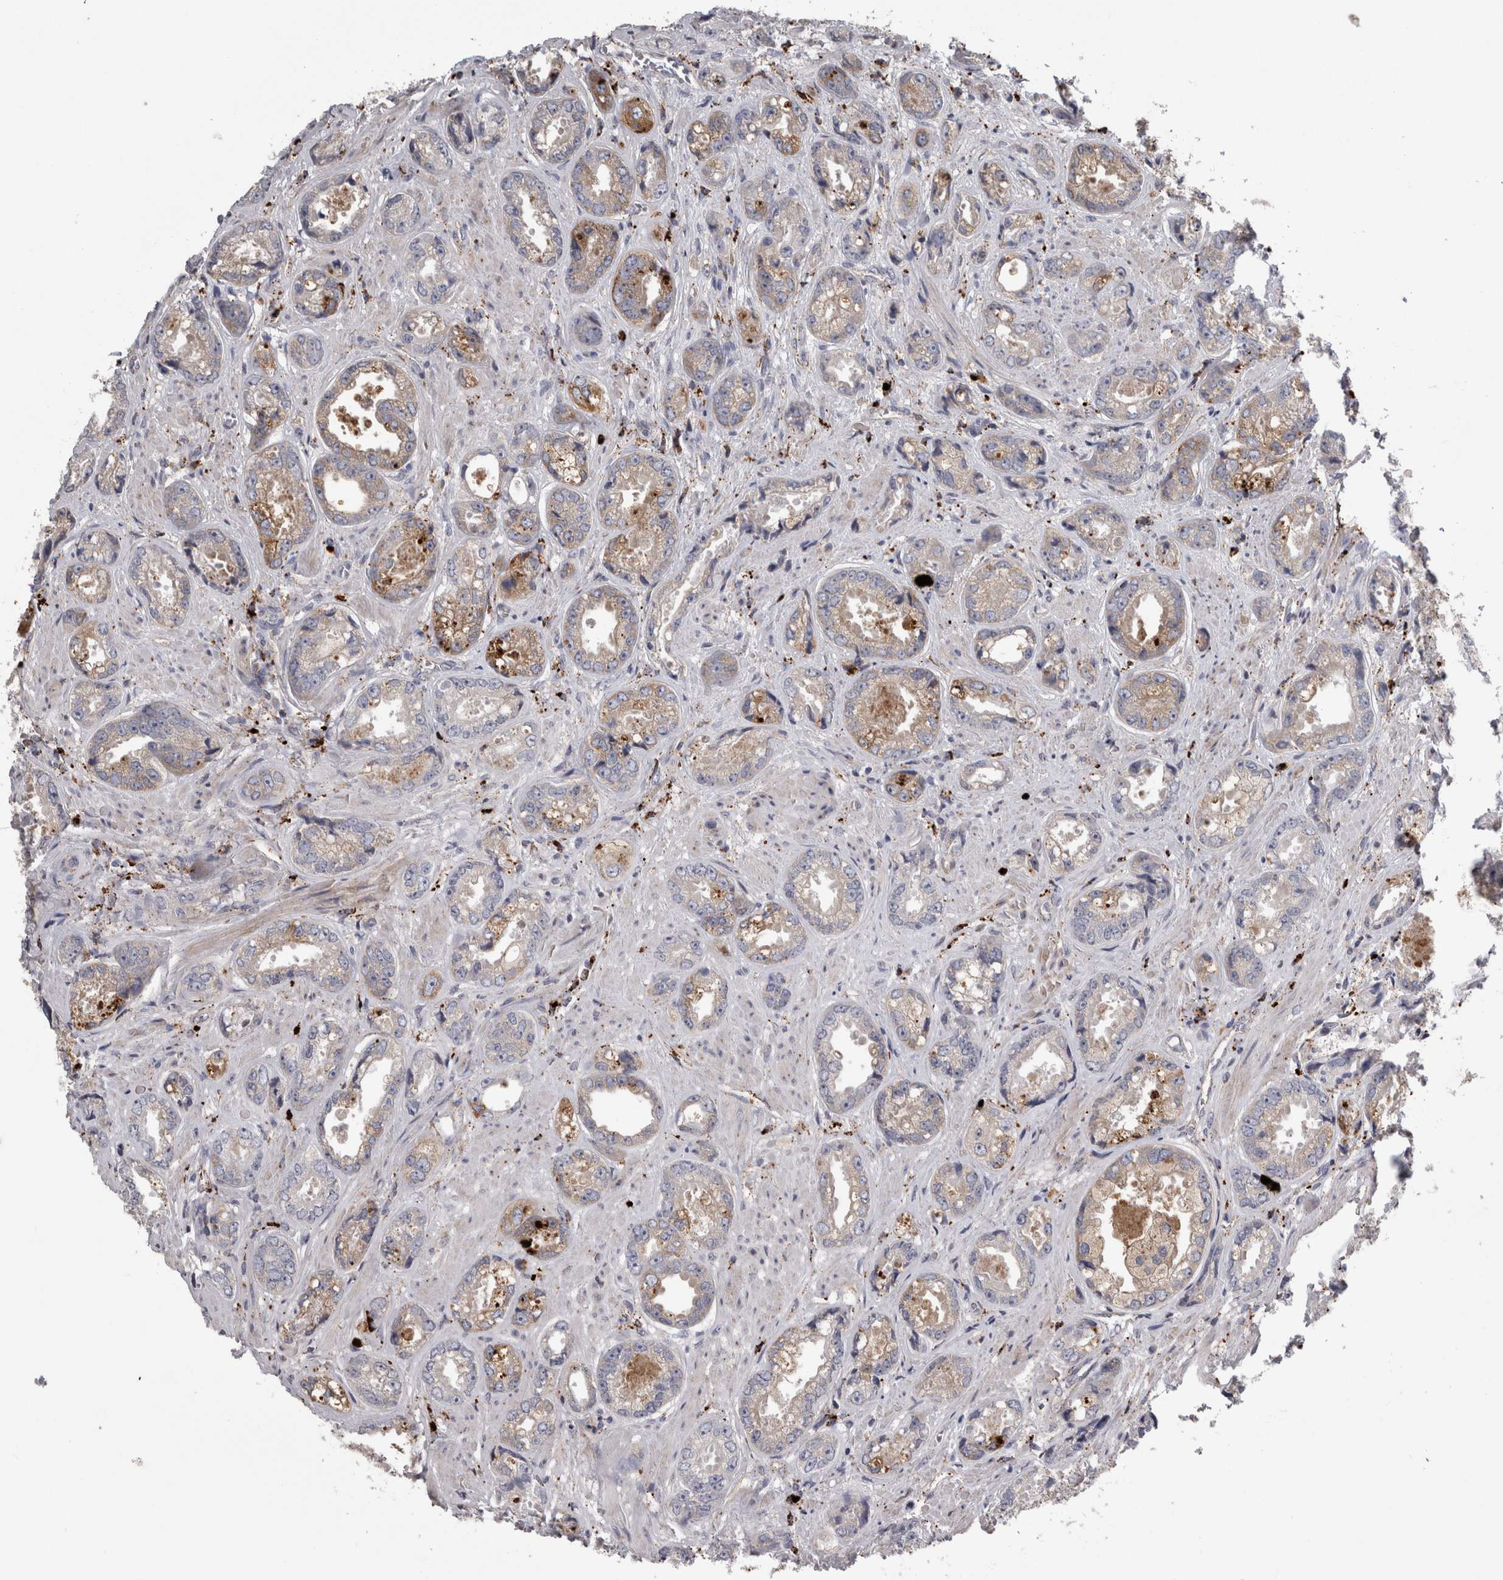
{"staining": {"intensity": "moderate", "quantity": "25%-75%", "location": "cytoplasmic/membranous"}, "tissue": "prostate cancer", "cell_type": "Tumor cells", "image_type": "cancer", "snomed": [{"axis": "morphology", "description": "Adenocarcinoma, High grade"}, {"axis": "topography", "description": "Prostate"}], "caption": "Tumor cells reveal medium levels of moderate cytoplasmic/membranous positivity in approximately 25%-75% of cells in prostate cancer (high-grade adenocarcinoma).", "gene": "DPP7", "patient": {"sex": "male", "age": 61}}